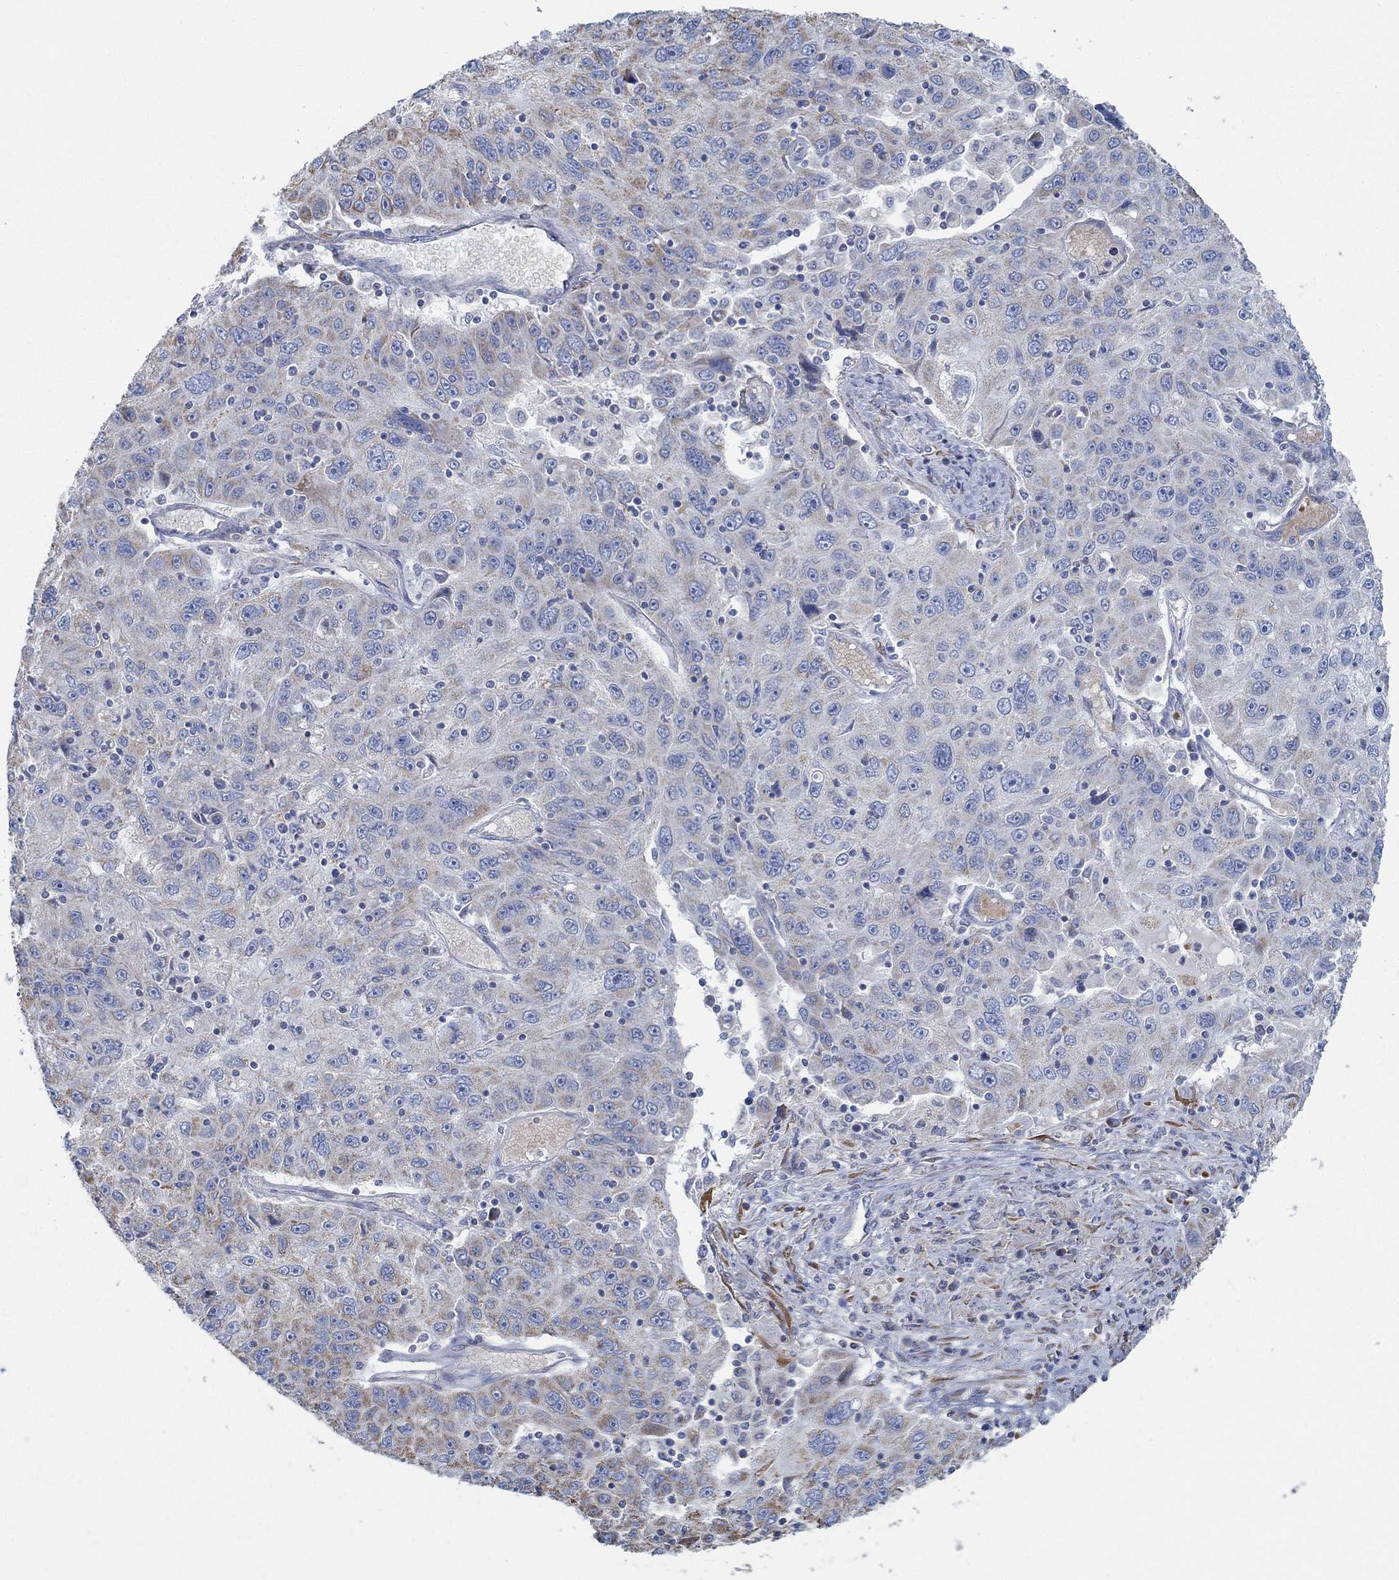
{"staining": {"intensity": "moderate", "quantity": "<25%", "location": "cytoplasmic/membranous"}, "tissue": "stomach cancer", "cell_type": "Tumor cells", "image_type": "cancer", "snomed": [{"axis": "morphology", "description": "Adenocarcinoma, NOS"}, {"axis": "topography", "description": "Stomach"}], "caption": "Stomach adenocarcinoma stained with DAB immunohistochemistry (IHC) shows low levels of moderate cytoplasmic/membranous expression in approximately <25% of tumor cells. (brown staining indicates protein expression, while blue staining denotes nuclei).", "gene": "GLOD5", "patient": {"sex": "male", "age": 56}}